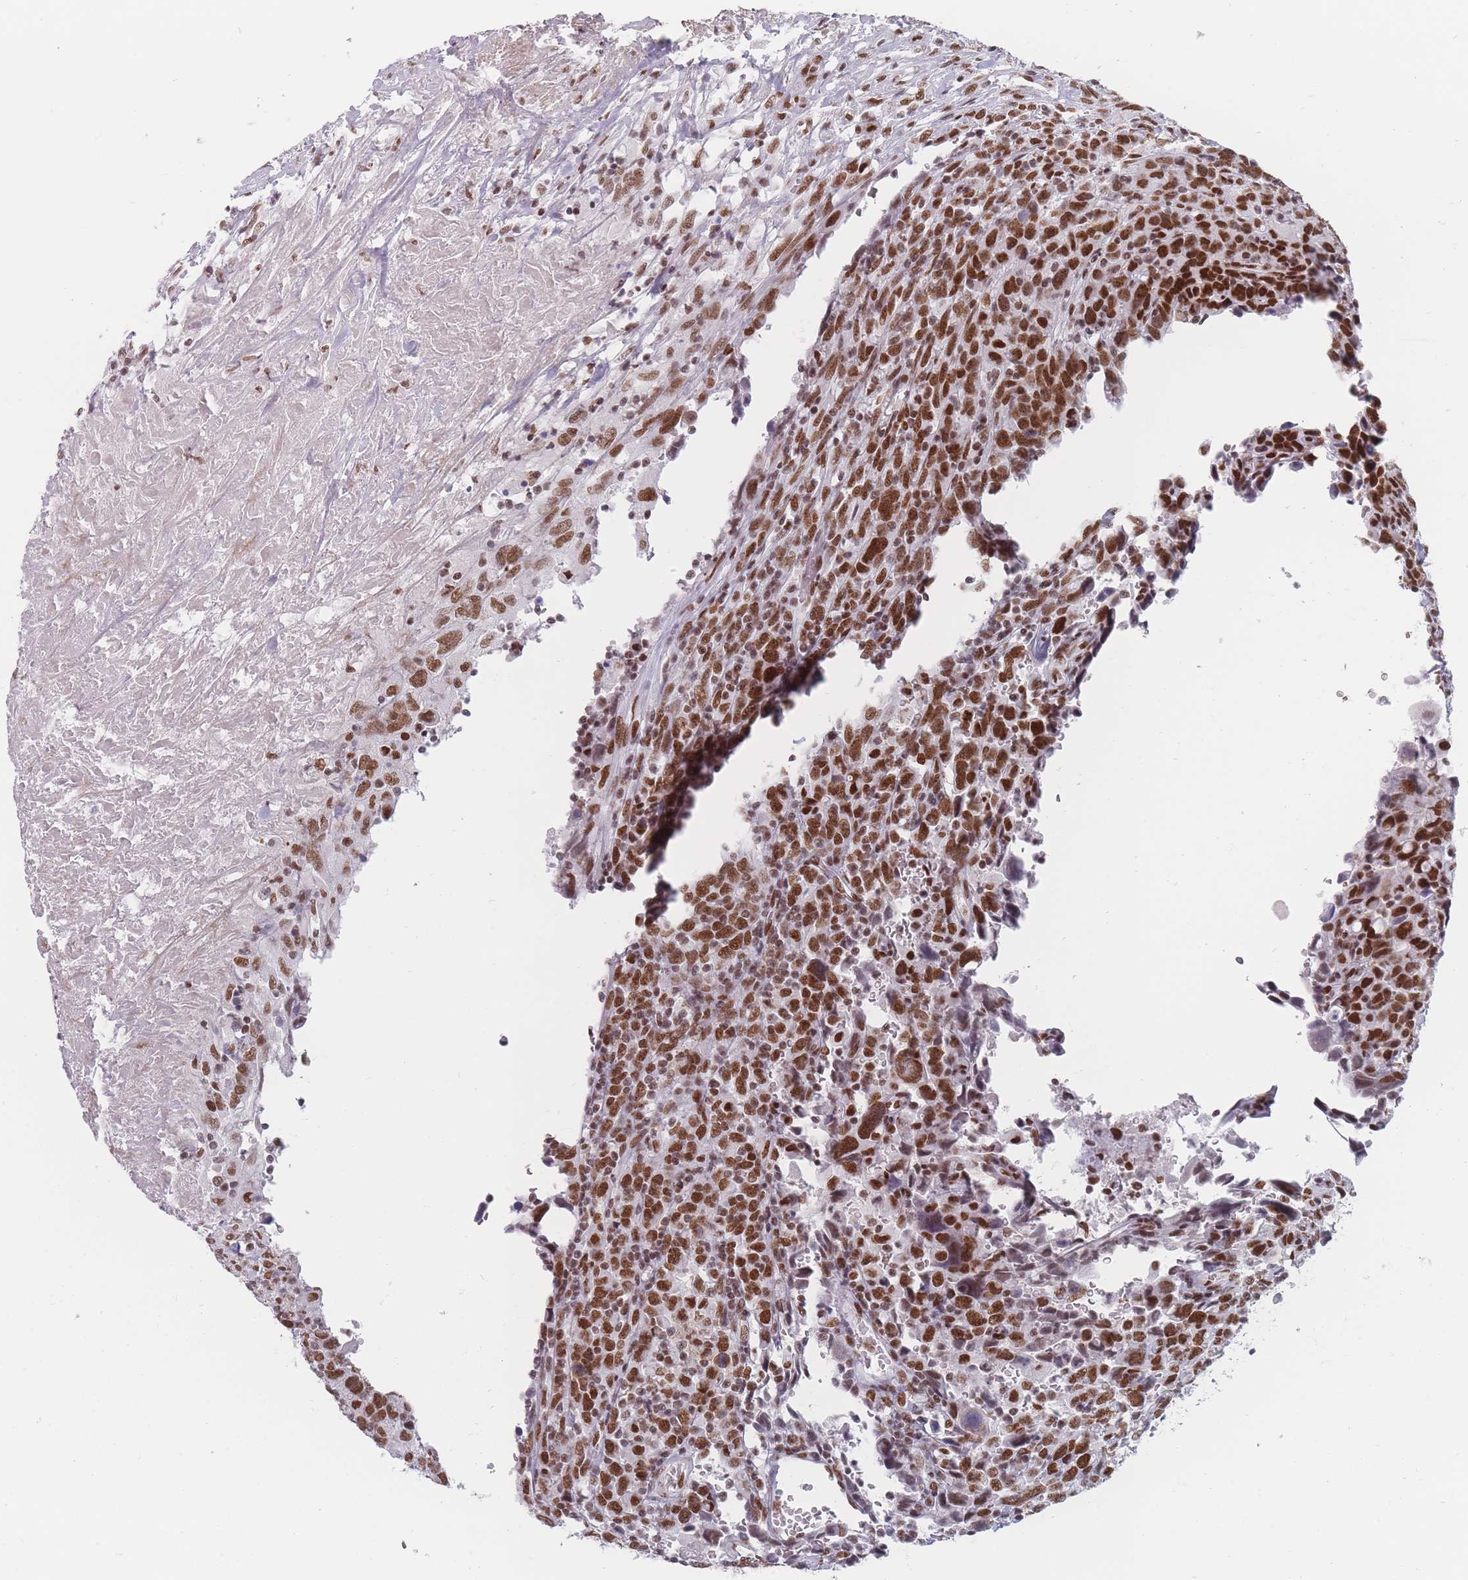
{"staining": {"intensity": "moderate", "quantity": ">75%", "location": "nuclear"}, "tissue": "urothelial cancer", "cell_type": "Tumor cells", "image_type": "cancer", "snomed": [{"axis": "morphology", "description": "Urothelial carcinoma, High grade"}, {"axis": "topography", "description": "Urinary bladder"}], "caption": "A high-resolution micrograph shows IHC staining of urothelial cancer, which exhibits moderate nuclear expression in approximately >75% of tumor cells. The staining was performed using DAB (3,3'-diaminobenzidine) to visualize the protein expression in brown, while the nuclei were stained in blue with hematoxylin (Magnification: 20x).", "gene": "SAFB2", "patient": {"sex": "male", "age": 61}}